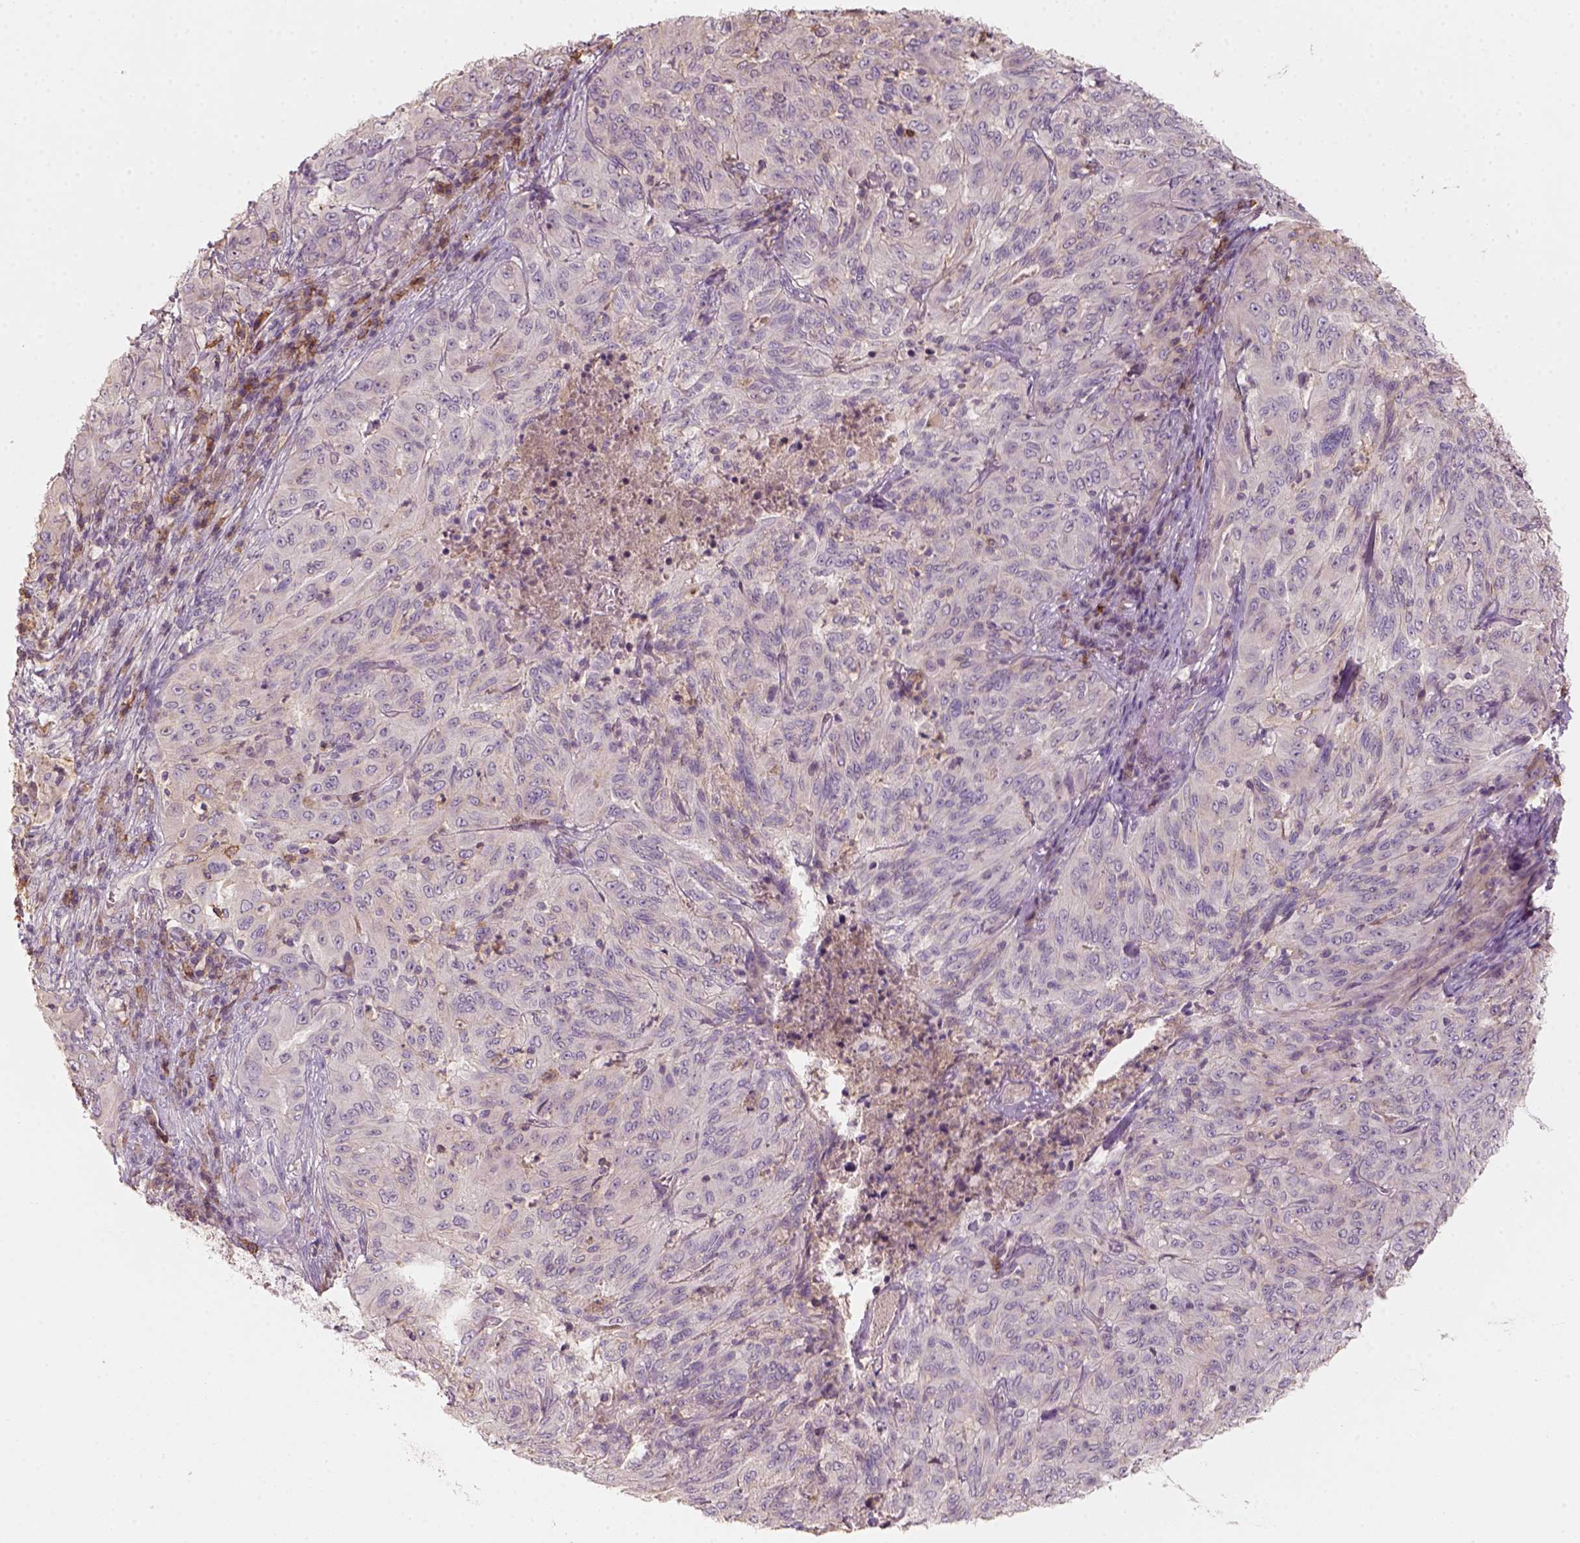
{"staining": {"intensity": "negative", "quantity": "none", "location": "none"}, "tissue": "pancreatic cancer", "cell_type": "Tumor cells", "image_type": "cancer", "snomed": [{"axis": "morphology", "description": "Adenocarcinoma, NOS"}, {"axis": "topography", "description": "Pancreas"}], "caption": "Tumor cells show no significant staining in adenocarcinoma (pancreatic). (DAB immunohistochemistry with hematoxylin counter stain).", "gene": "AQP9", "patient": {"sex": "male", "age": 63}}